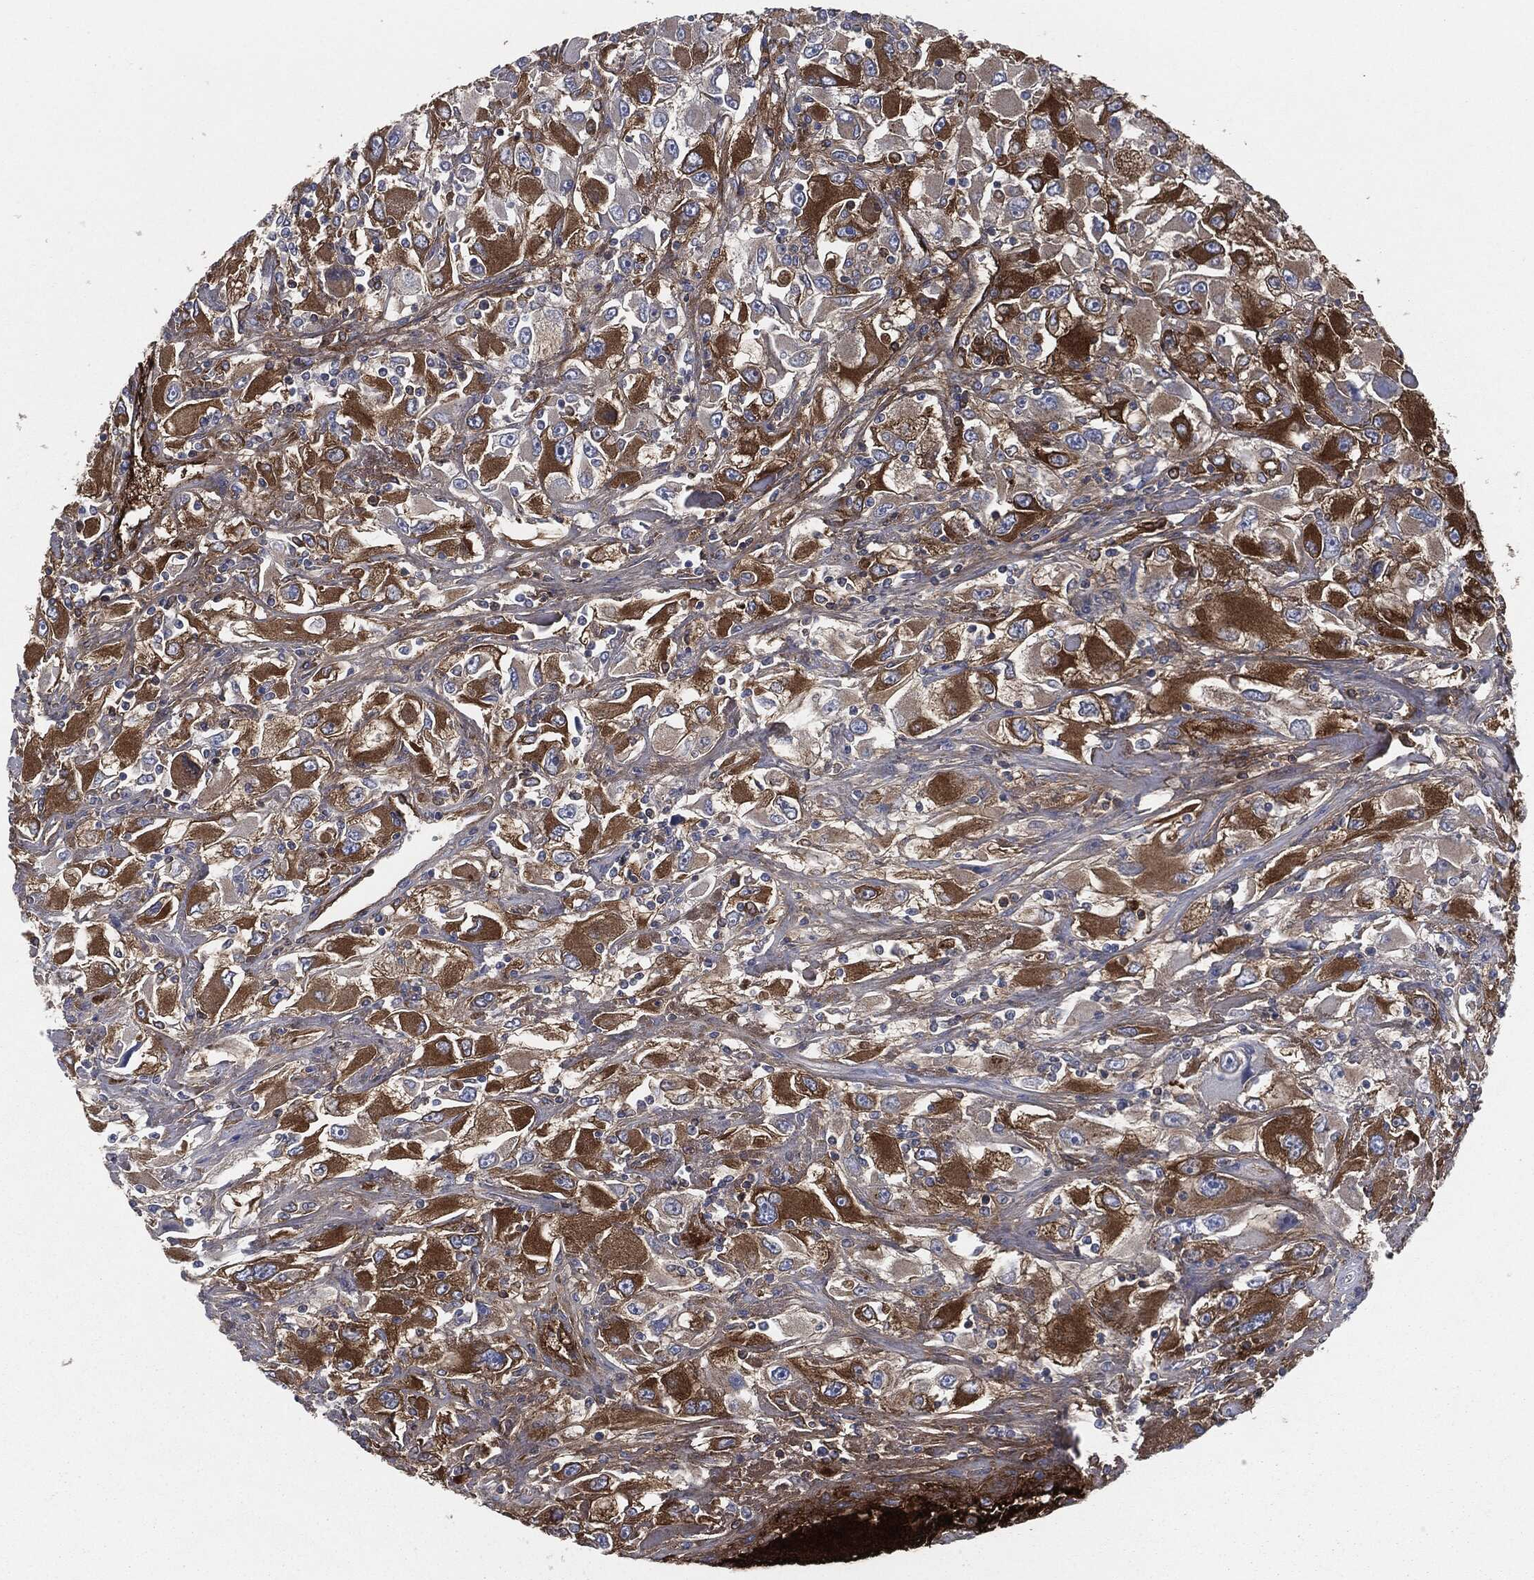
{"staining": {"intensity": "strong", "quantity": "<25%", "location": "cytoplasmic/membranous"}, "tissue": "renal cancer", "cell_type": "Tumor cells", "image_type": "cancer", "snomed": [{"axis": "morphology", "description": "Adenocarcinoma, NOS"}, {"axis": "topography", "description": "Kidney"}], "caption": "DAB immunohistochemical staining of human renal cancer displays strong cytoplasmic/membranous protein expression in about <25% of tumor cells.", "gene": "APOB", "patient": {"sex": "female", "age": 52}}